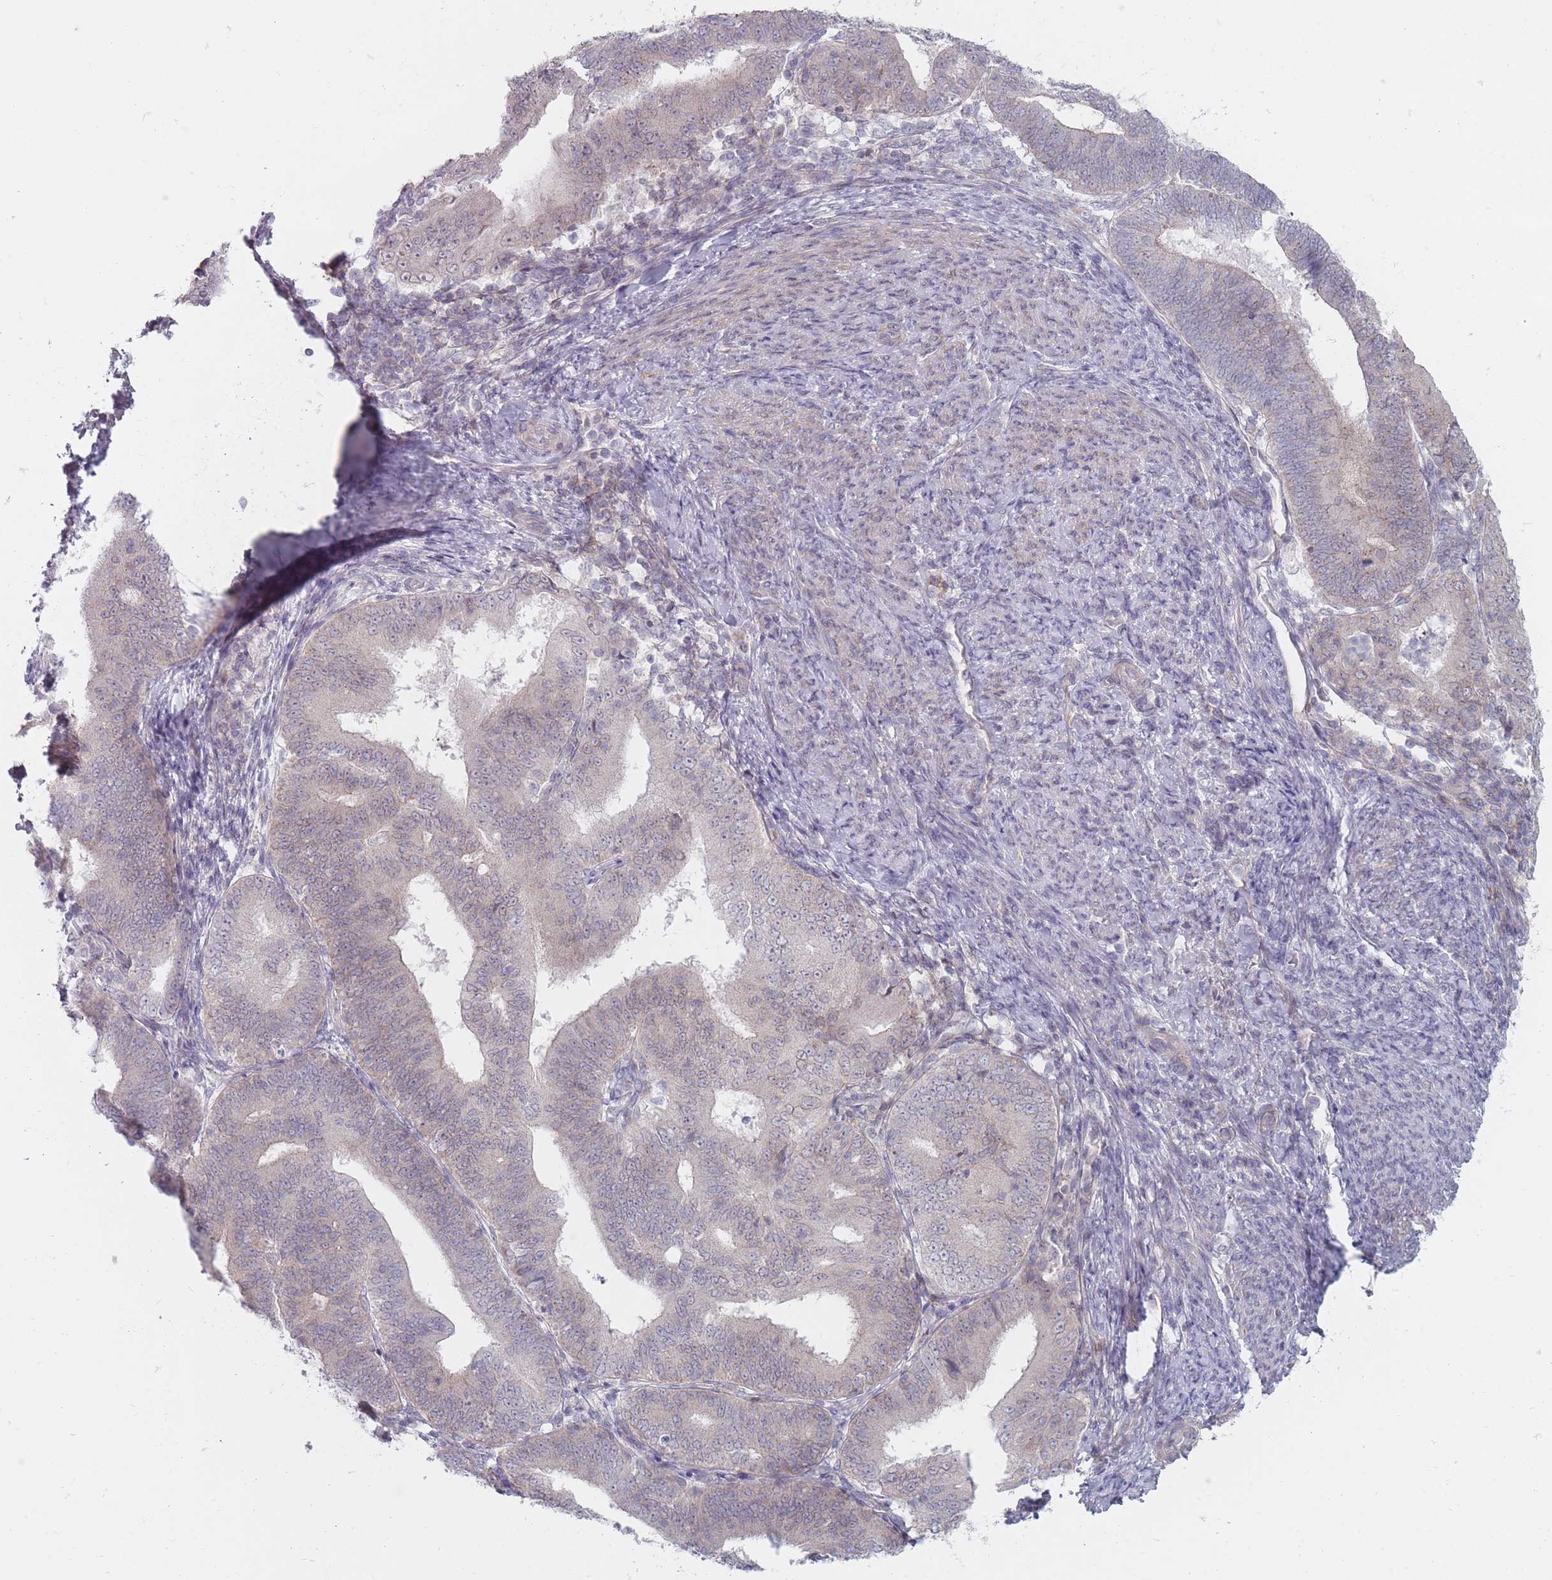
{"staining": {"intensity": "negative", "quantity": "none", "location": "none"}, "tissue": "endometrial cancer", "cell_type": "Tumor cells", "image_type": "cancer", "snomed": [{"axis": "morphology", "description": "Adenocarcinoma, NOS"}, {"axis": "topography", "description": "Endometrium"}], "caption": "Endometrial cancer was stained to show a protein in brown. There is no significant staining in tumor cells.", "gene": "PCDH12", "patient": {"sex": "female", "age": 70}}